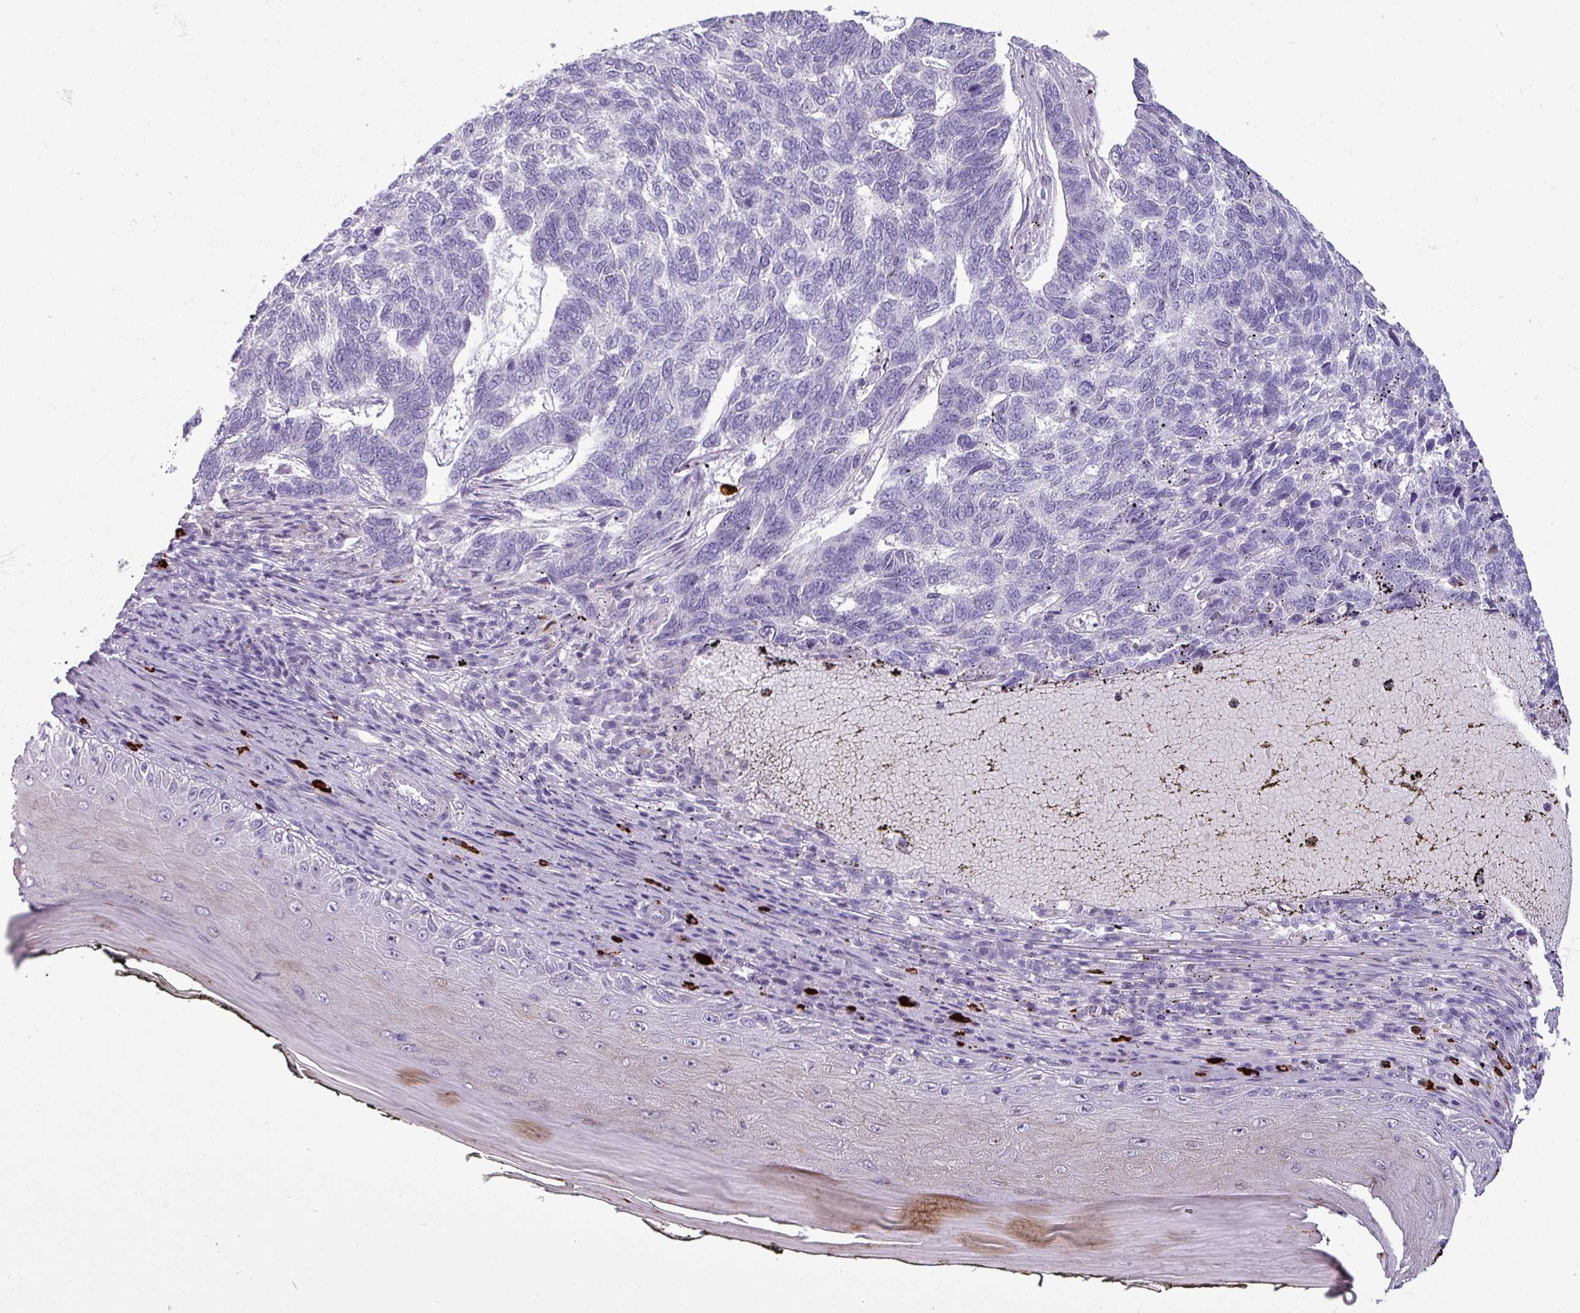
{"staining": {"intensity": "negative", "quantity": "none", "location": "none"}, "tissue": "skin cancer", "cell_type": "Tumor cells", "image_type": "cancer", "snomed": [{"axis": "morphology", "description": "Basal cell carcinoma"}, {"axis": "topography", "description": "Skin"}], "caption": "This is an immunohistochemistry photomicrograph of human skin basal cell carcinoma. There is no expression in tumor cells.", "gene": "TRIM39", "patient": {"sex": "female", "age": 65}}